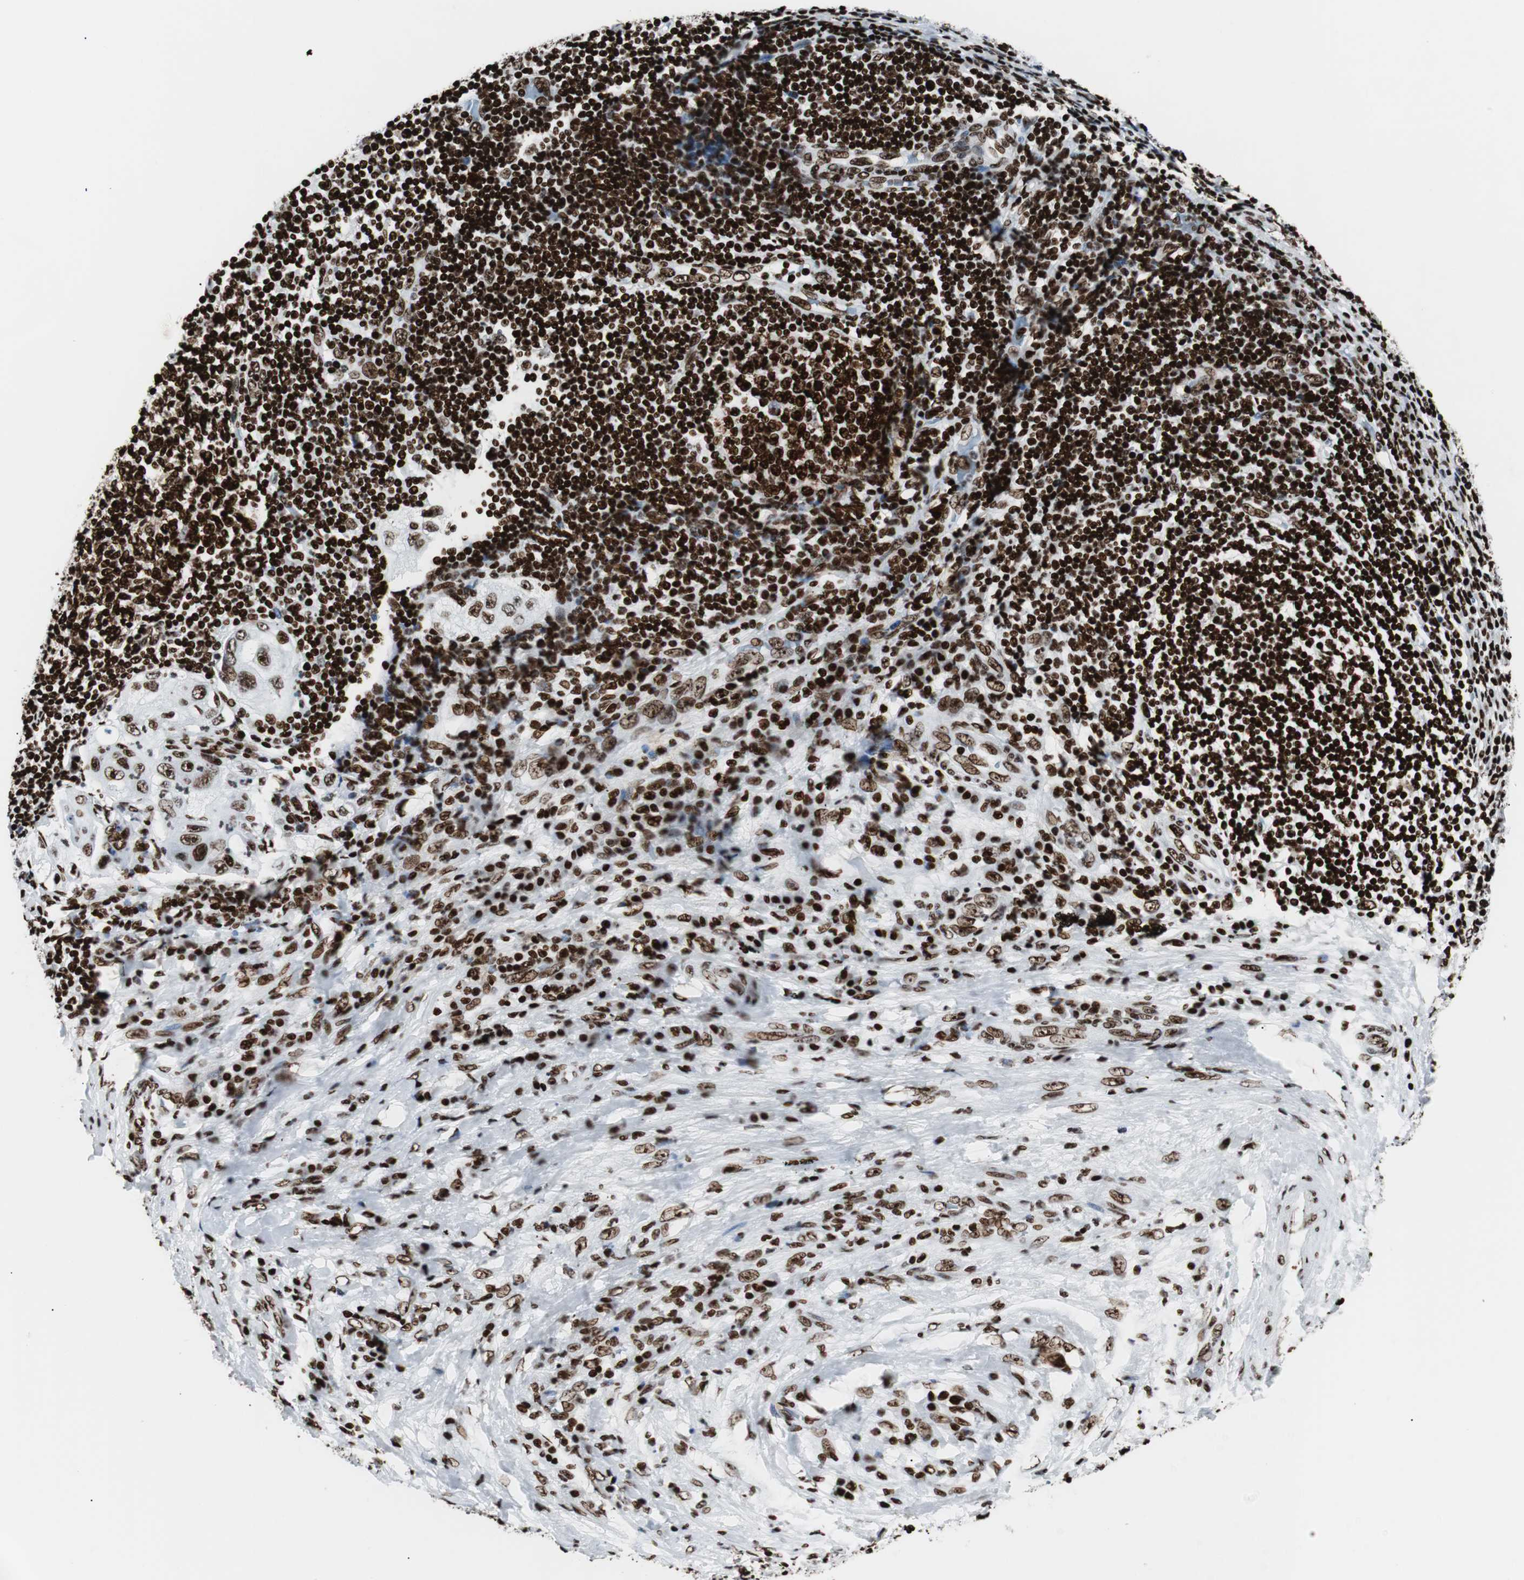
{"staining": {"intensity": "strong", "quantity": ">75%", "location": "nuclear"}, "tissue": "lung cancer", "cell_type": "Tumor cells", "image_type": "cancer", "snomed": [{"axis": "morphology", "description": "Inflammation, NOS"}, {"axis": "morphology", "description": "Squamous cell carcinoma, NOS"}, {"axis": "topography", "description": "Lymph node"}, {"axis": "topography", "description": "Soft tissue"}, {"axis": "topography", "description": "Lung"}], "caption": "Strong nuclear positivity for a protein is seen in approximately >75% of tumor cells of lung squamous cell carcinoma using IHC.", "gene": "NCL", "patient": {"sex": "male", "age": 66}}